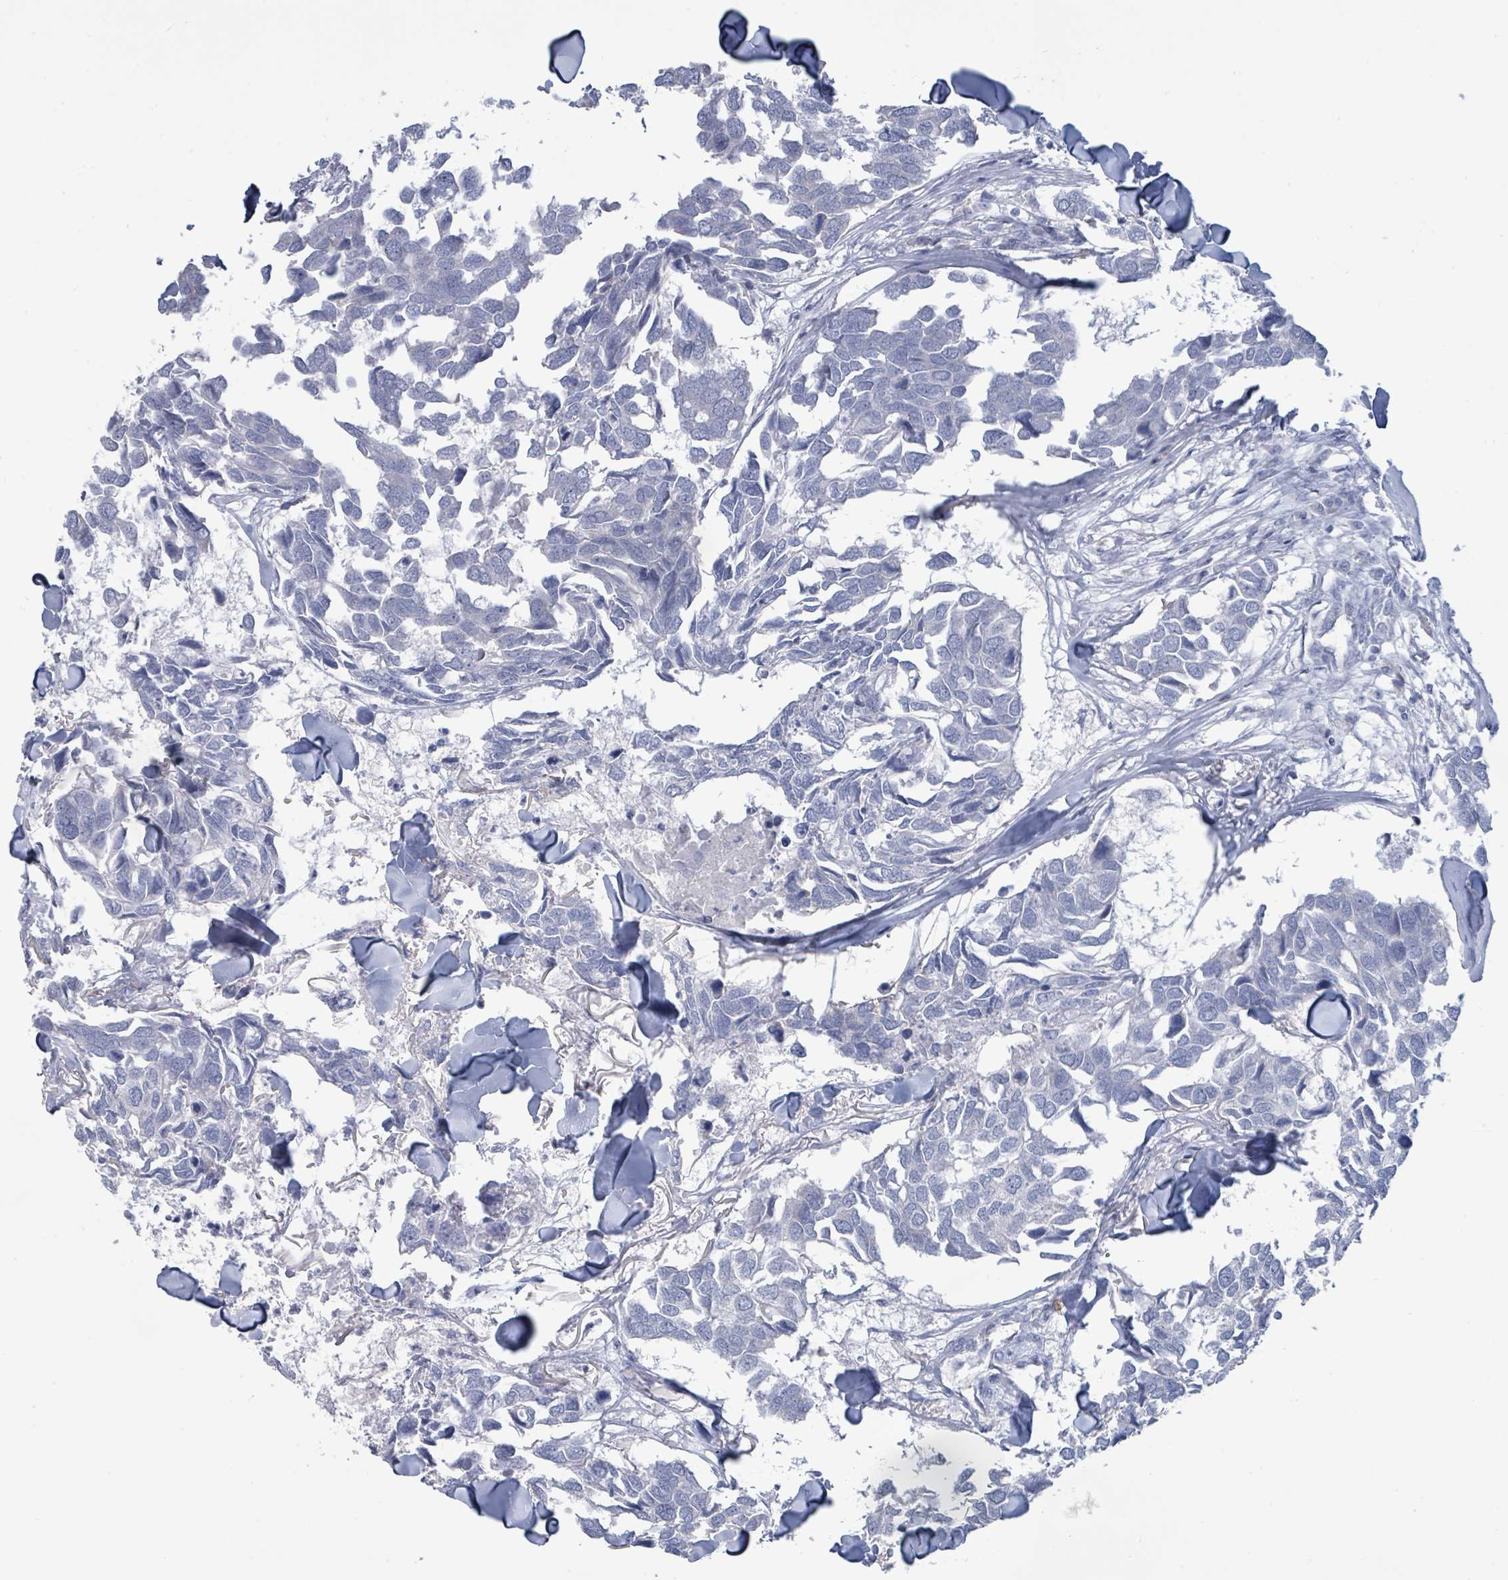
{"staining": {"intensity": "negative", "quantity": "none", "location": "none"}, "tissue": "breast cancer", "cell_type": "Tumor cells", "image_type": "cancer", "snomed": [{"axis": "morphology", "description": "Duct carcinoma"}, {"axis": "topography", "description": "Breast"}], "caption": "High power microscopy histopathology image of an immunohistochemistry image of breast cancer (intraductal carcinoma), revealing no significant staining in tumor cells.", "gene": "PGA3", "patient": {"sex": "female", "age": 83}}